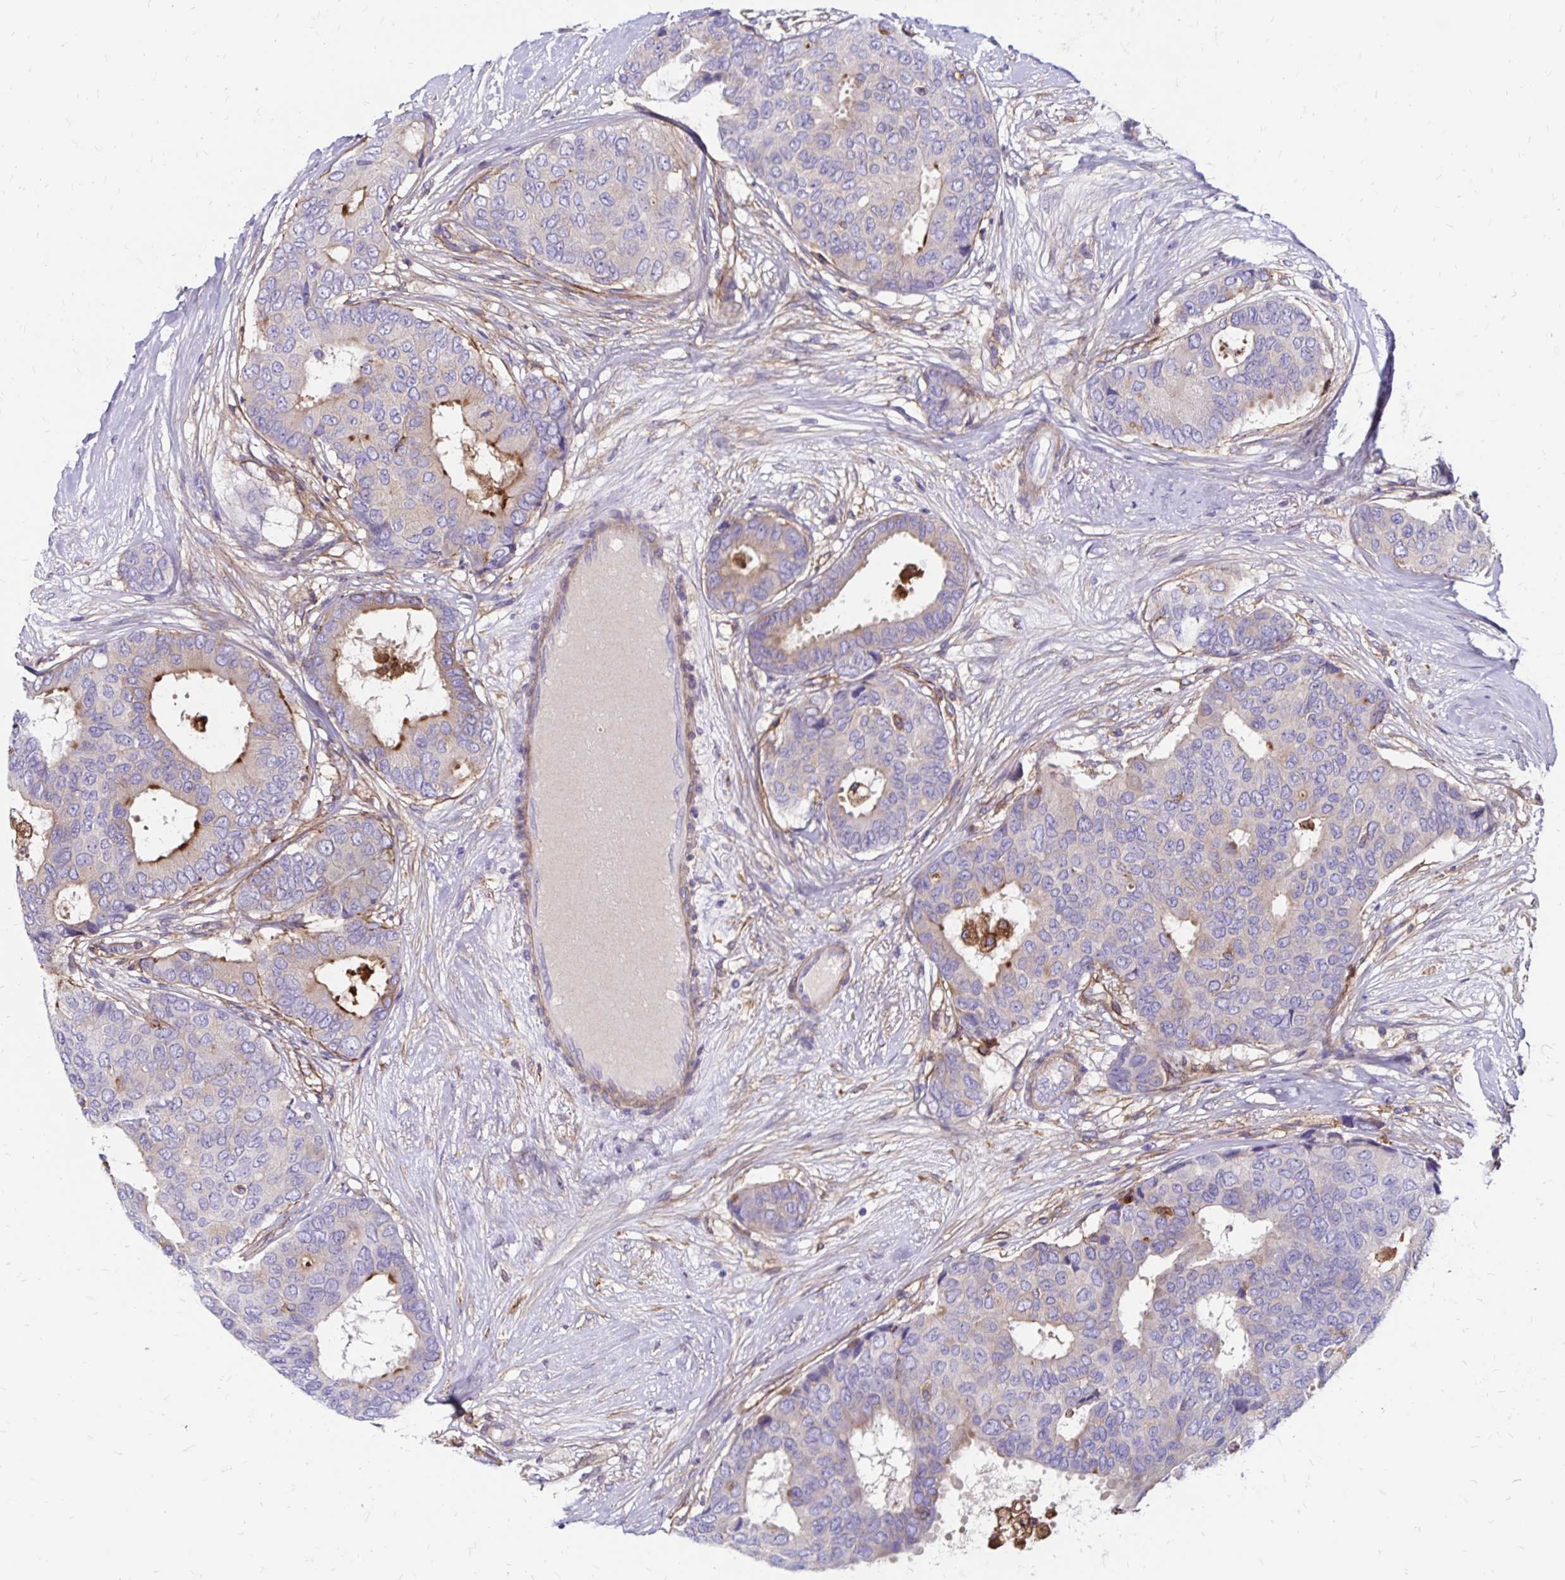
{"staining": {"intensity": "strong", "quantity": "<25%", "location": "cytoplasmic/membranous"}, "tissue": "breast cancer", "cell_type": "Tumor cells", "image_type": "cancer", "snomed": [{"axis": "morphology", "description": "Duct carcinoma"}, {"axis": "topography", "description": "Breast"}], "caption": "DAB (3,3'-diaminobenzidine) immunohistochemical staining of human breast cancer reveals strong cytoplasmic/membranous protein positivity in approximately <25% of tumor cells.", "gene": "TNS3", "patient": {"sex": "female", "age": 75}}